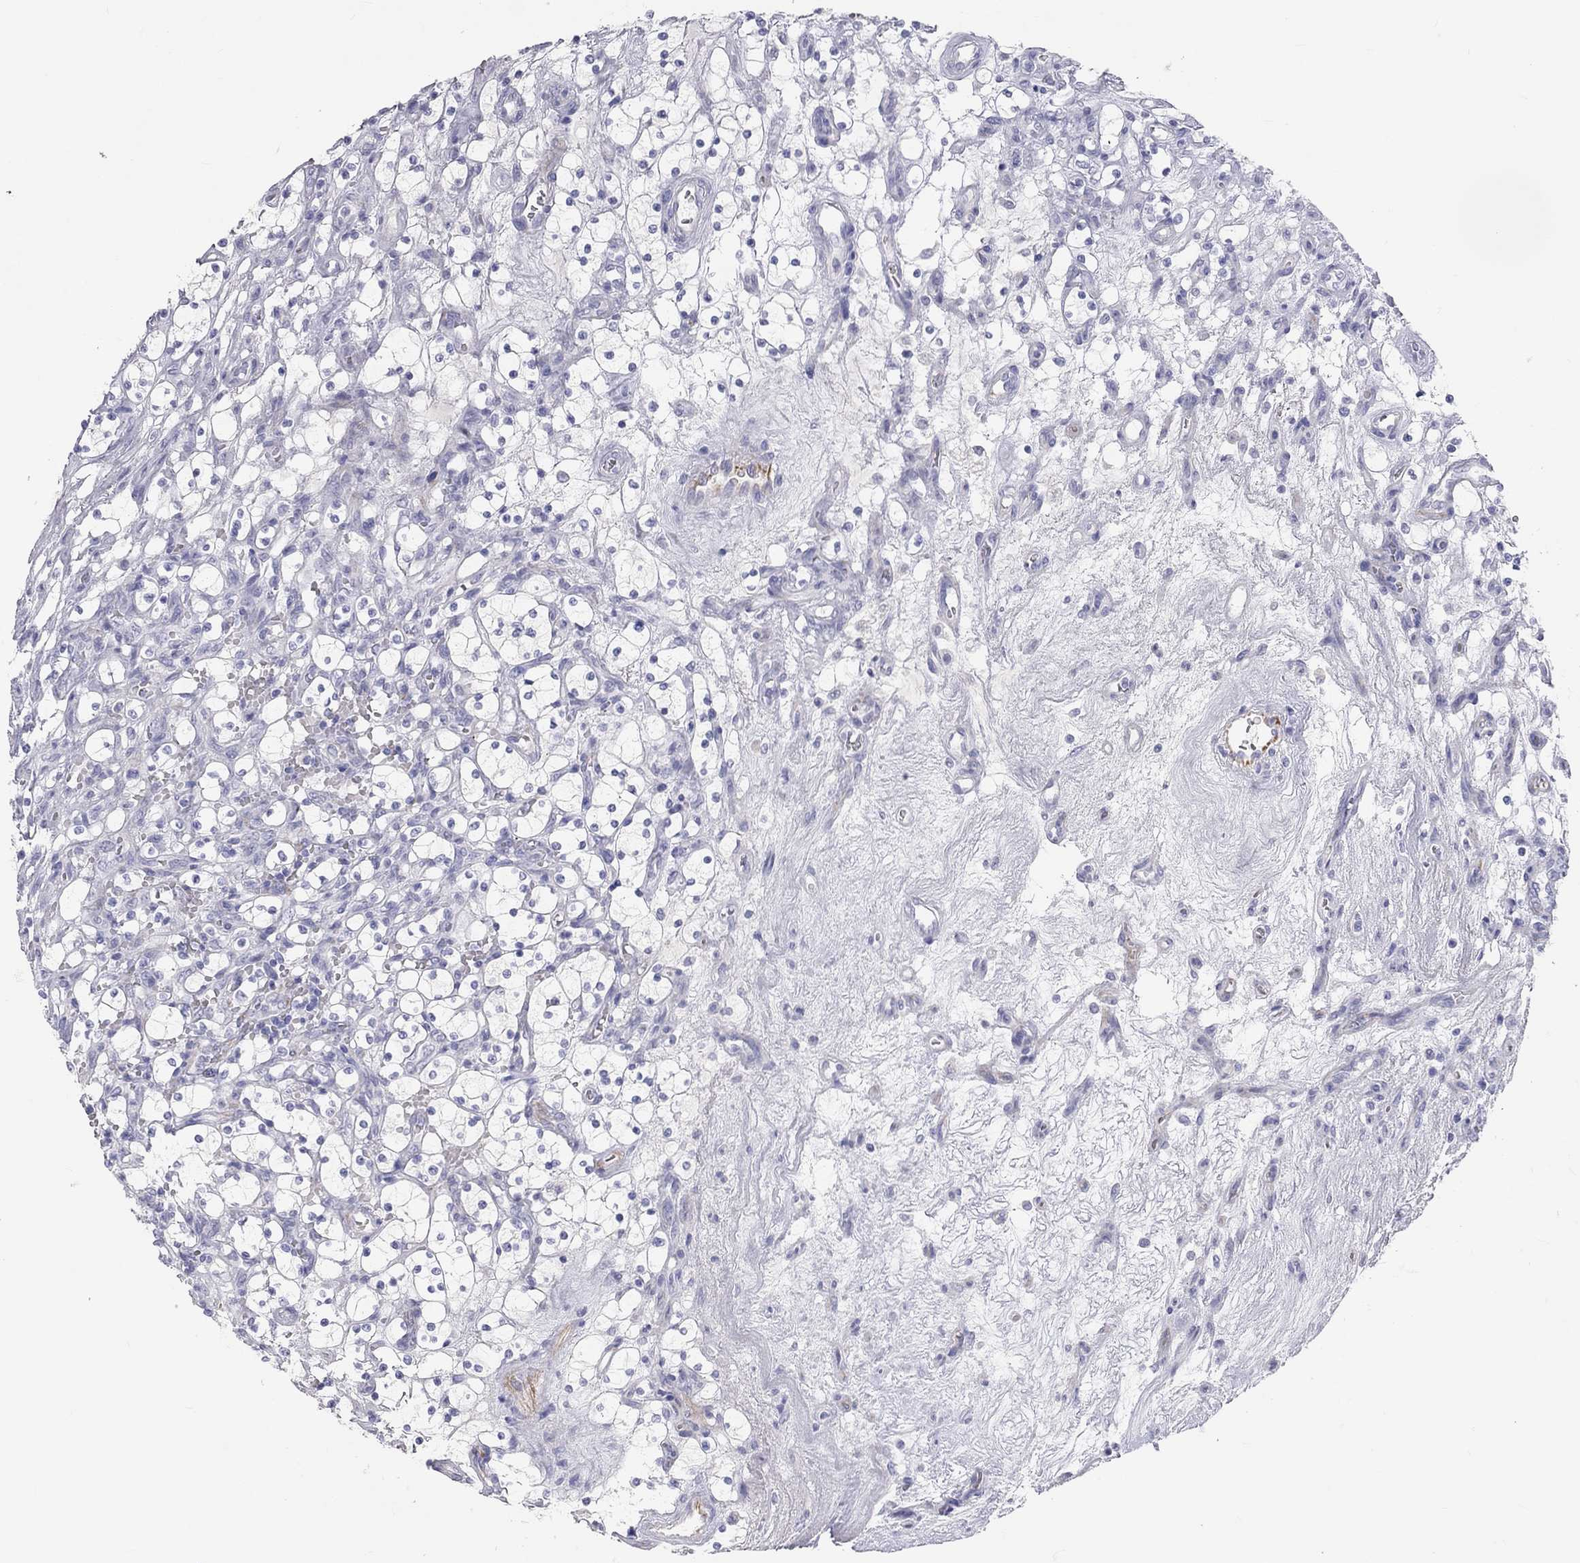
{"staining": {"intensity": "negative", "quantity": "none", "location": "none"}, "tissue": "renal cancer", "cell_type": "Tumor cells", "image_type": "cancer", "snomed": [{"axis": "morphology", "description": "Adenocarcinoma, NOS"}, {"axis": "topography", "description": "Kidney"}], "caption": "Tumor cells show no significant protein expression in renal cancer. Brightfield microscopy of immunohistochemistry stained with DAB (brown) and hematoxylin (blue), captured at high magnification.", "gene": "PCDHGC5", "patient": {"sex": "female", "age": 69}}